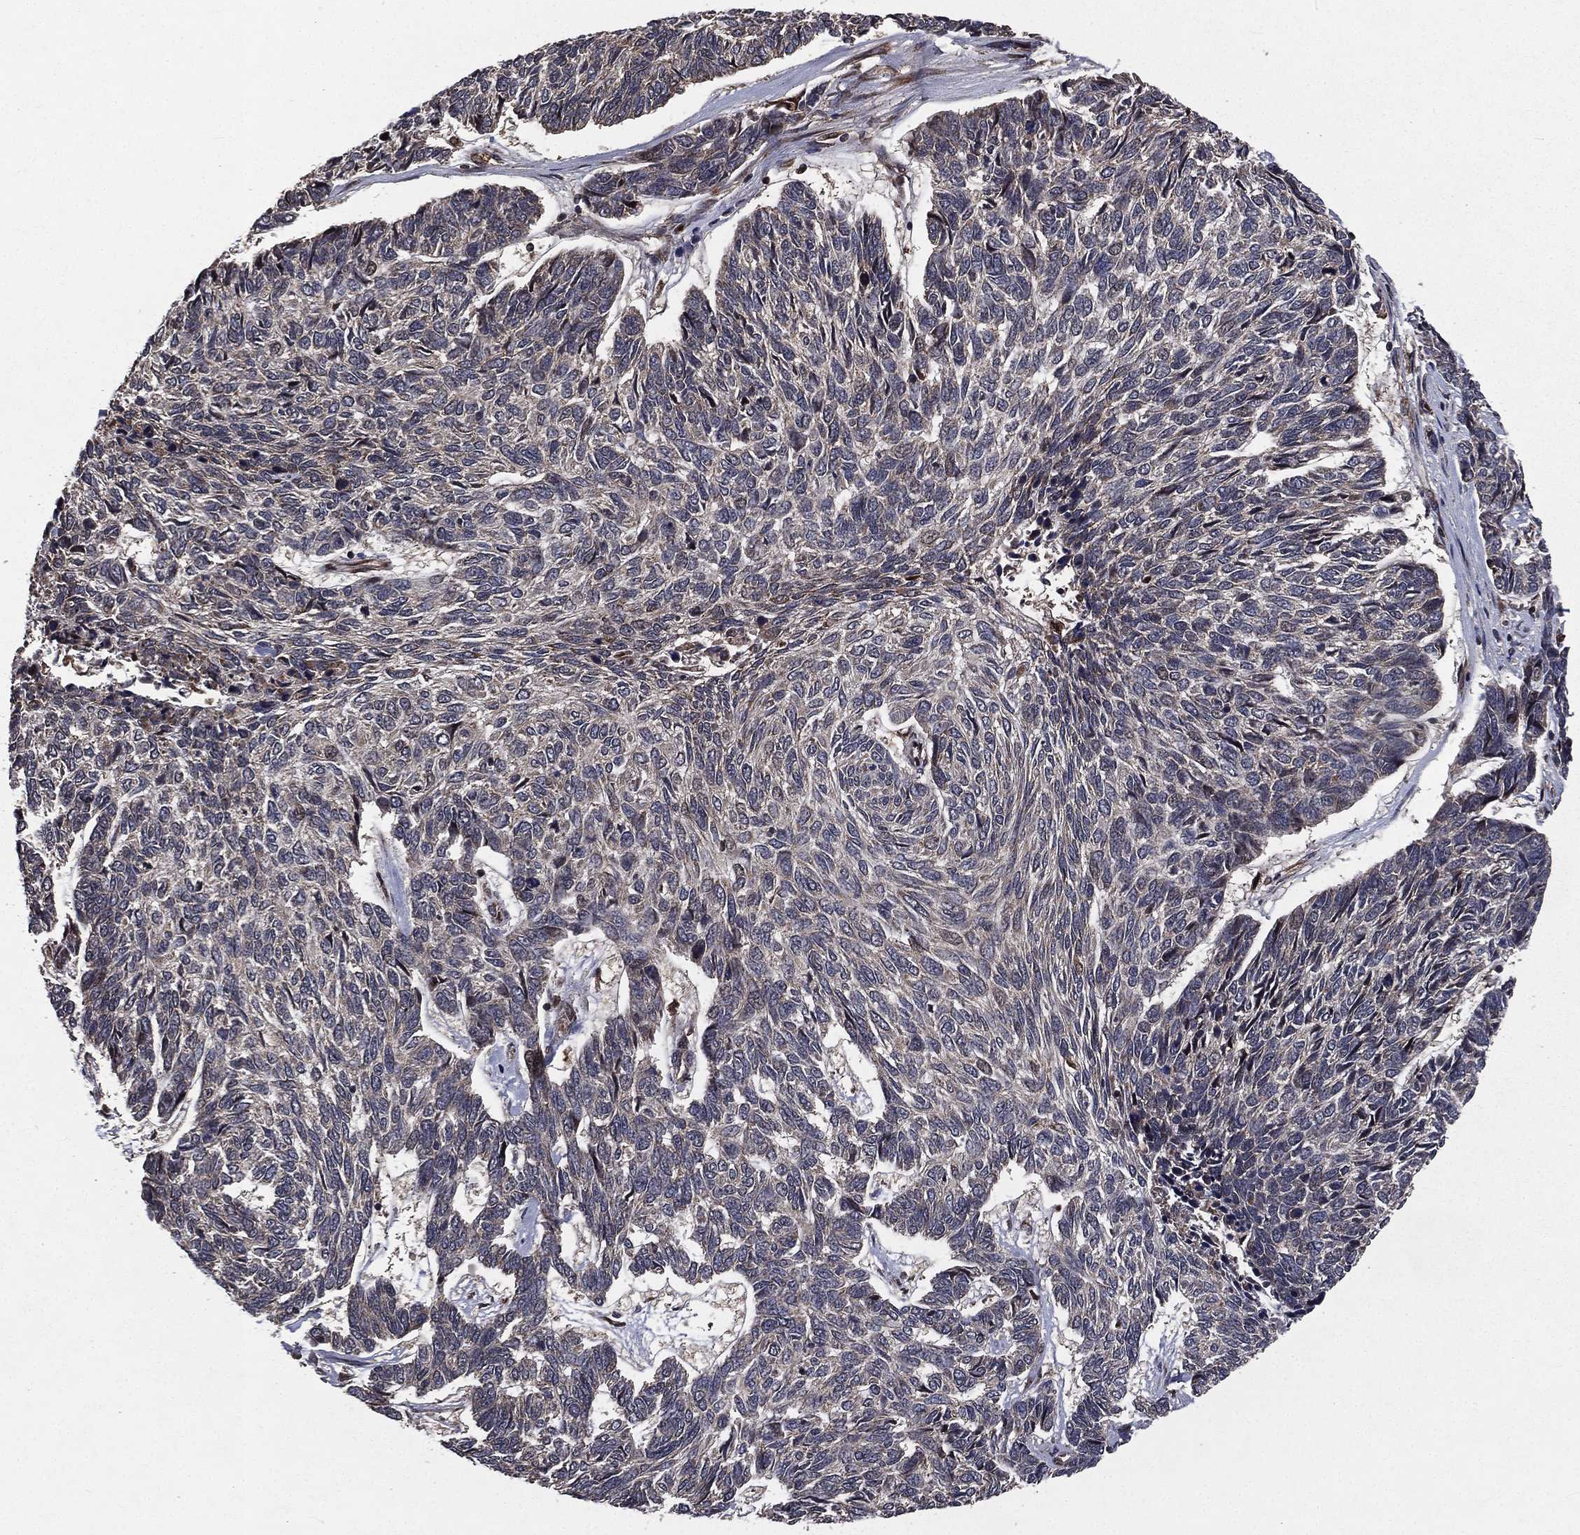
{"staining": {"intensity": "weak", "quantity": "25%-75%", "location": "cytoplasmic/membranous"}, "tissue": "skin cancer", "cell_type": "Tumor cells", "image_type": "cancer", "snomed": [{"axis": "morphology", "description": "Basal cell carcinoma"}, {"axis": "topography", "description": "Skin"}], "caption": "Skin cancer (basal cell carcinoma) stained with DAB immunohistochemistry displays low levels of weak cytoplasmic/membranous staining in approximately 25%-75% of tumor cells.", "gene": "LENG8", "patient": {"sex": "female", "age": 65}}